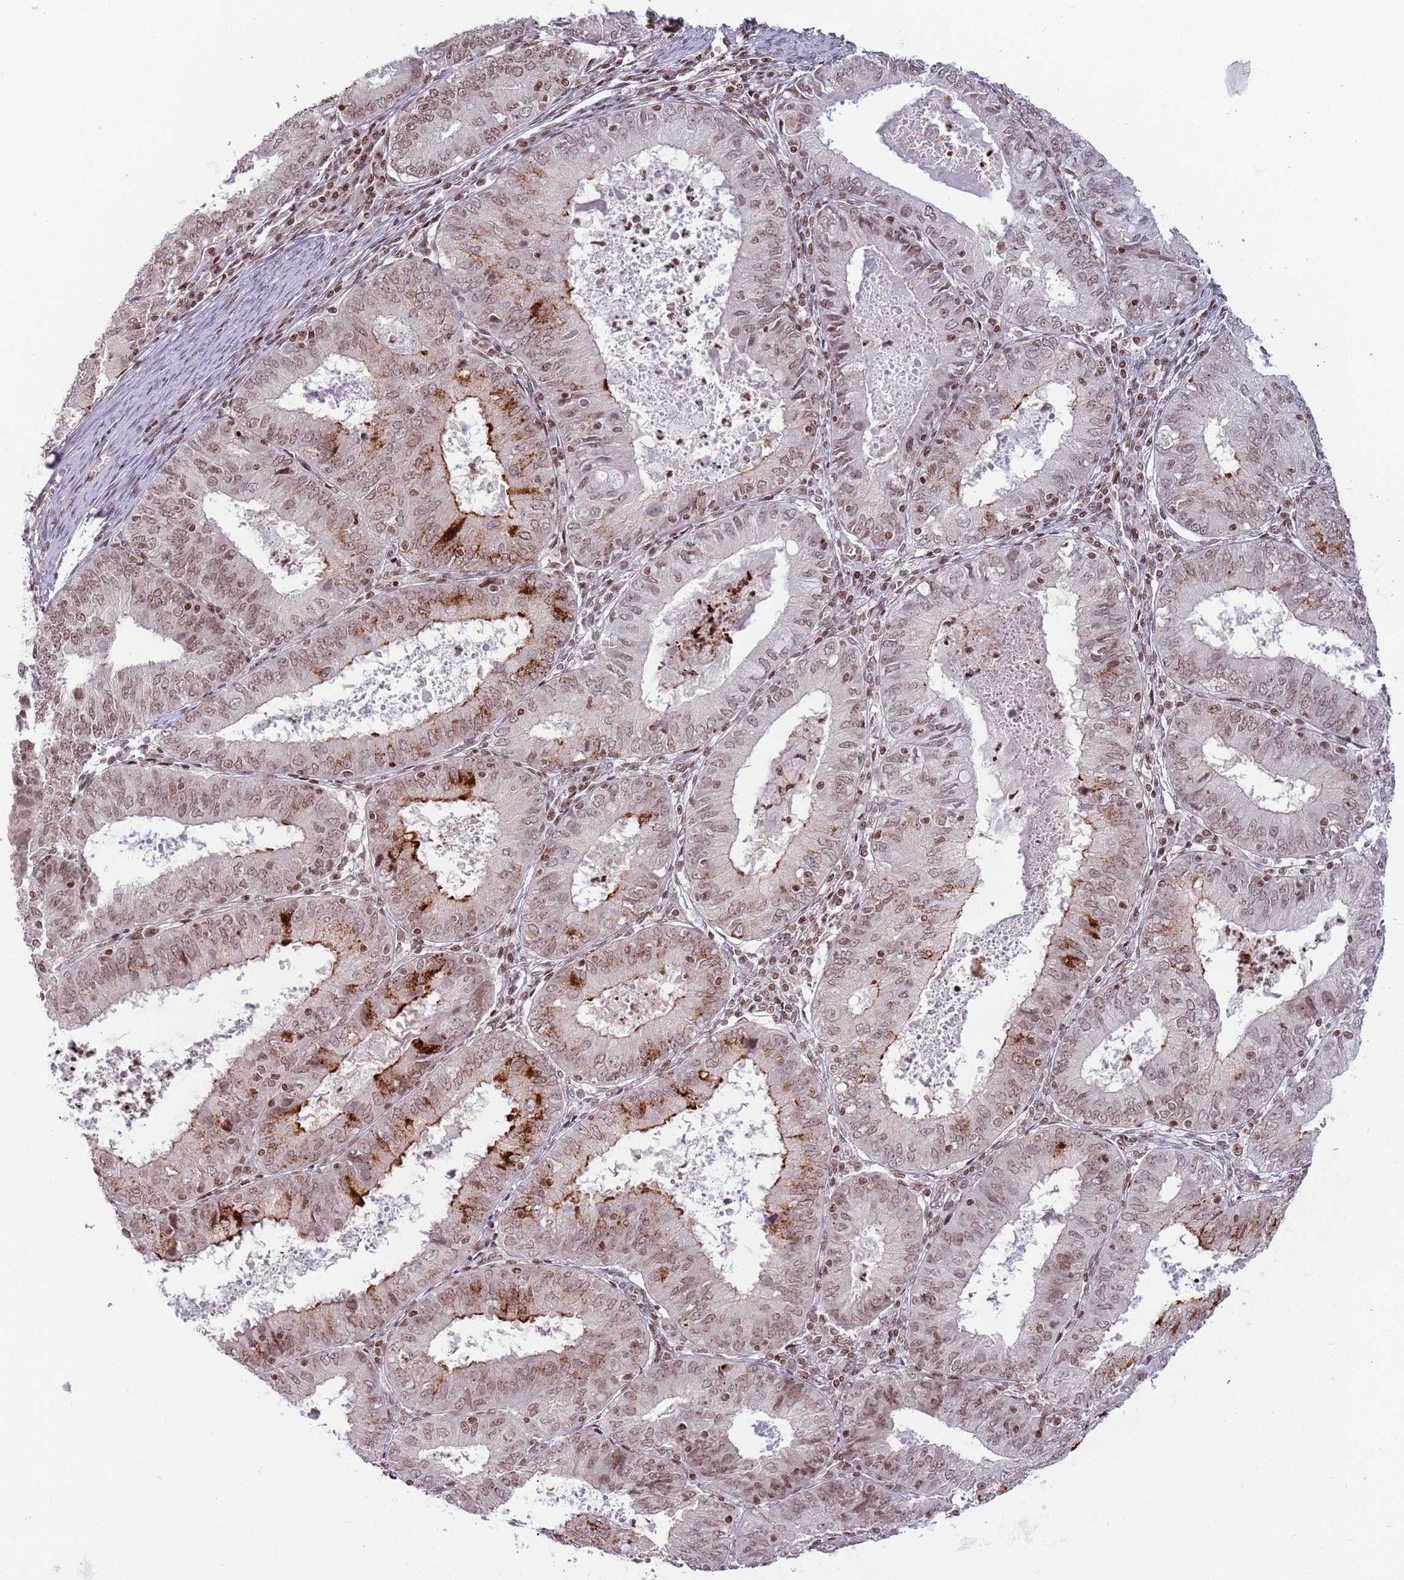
{"staining": {"intensity": "moderate", "quantity": ">75%", "location": "cytoplasmic/membranous,nuclear"}, "tissue": "endometrial cancer", "cell_type": "Tumor cells", "image_type": "cancer", "snomed": [{"axis": "morphology", "description": "Adenocarcinoma, NOS"}, {"axis": "topography", "description": "Endometrium"}], "caption": "DAB immunohistochemical staining of human endometrial adenocarcinoma shows moderate cytoplasmic/membranous and nuclear protein expression in about >75% of tumor cells.", "gene": "SH3RF3", "patient": {"sex": "female", "age": 57}}